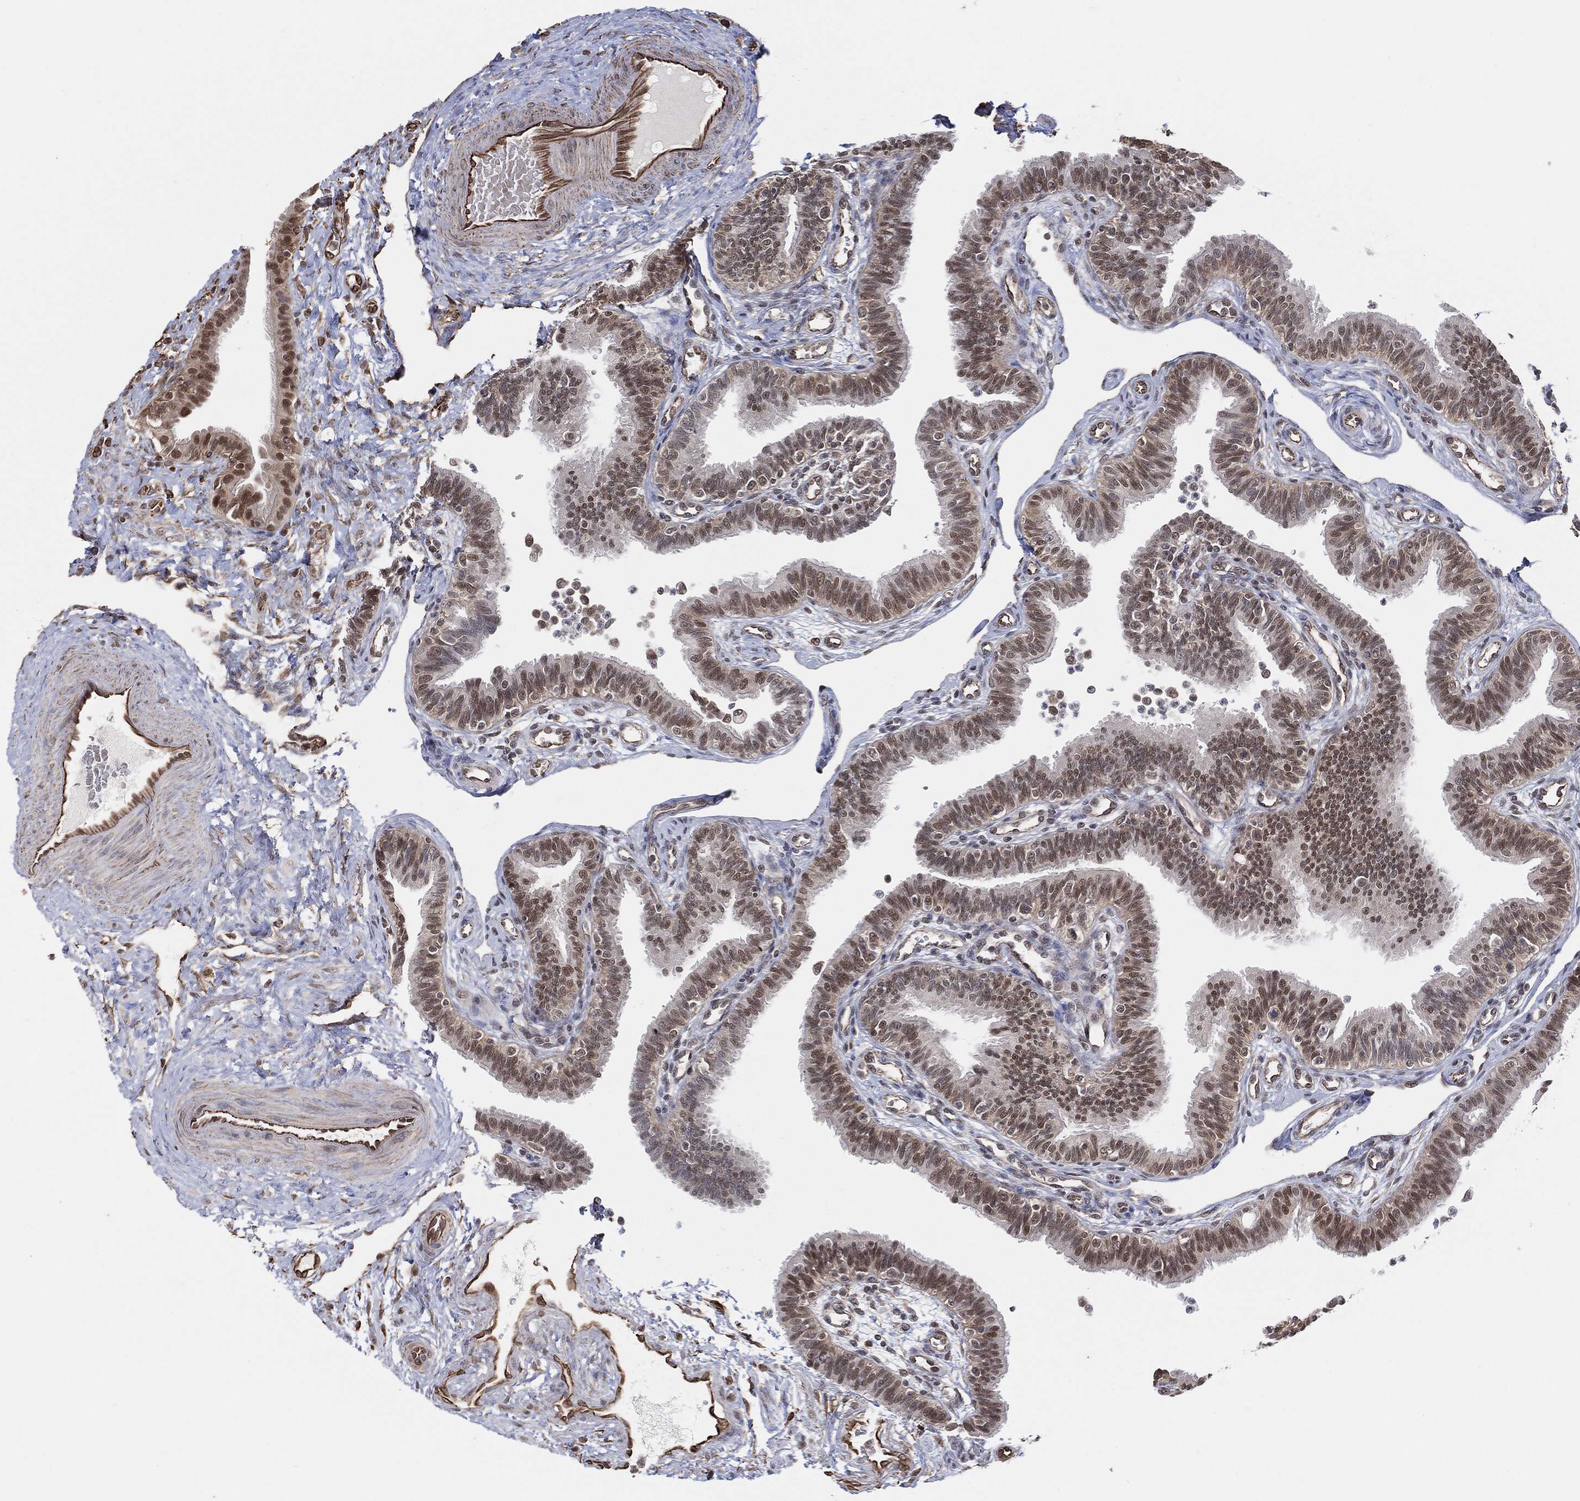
{"staining": {"intensity": "strong", "quantity": "<25%", "location": "nuclear"}, "tissue": "fallopian tube", "cell_type": "Glandular cells", "image_type": "normal", "snomed": [{"axis": "morphology", "description": "Normal tissue, NOS"}, {"axis": "topography", "description": "Fallopian tube"}], "caption": "The image reveals a brown stain indicating the presence of a protein in the nuclear of glandular cells in fallopian tube.", "gene": "TP53RK", "patient": {"sex": "female", "age": 36}}